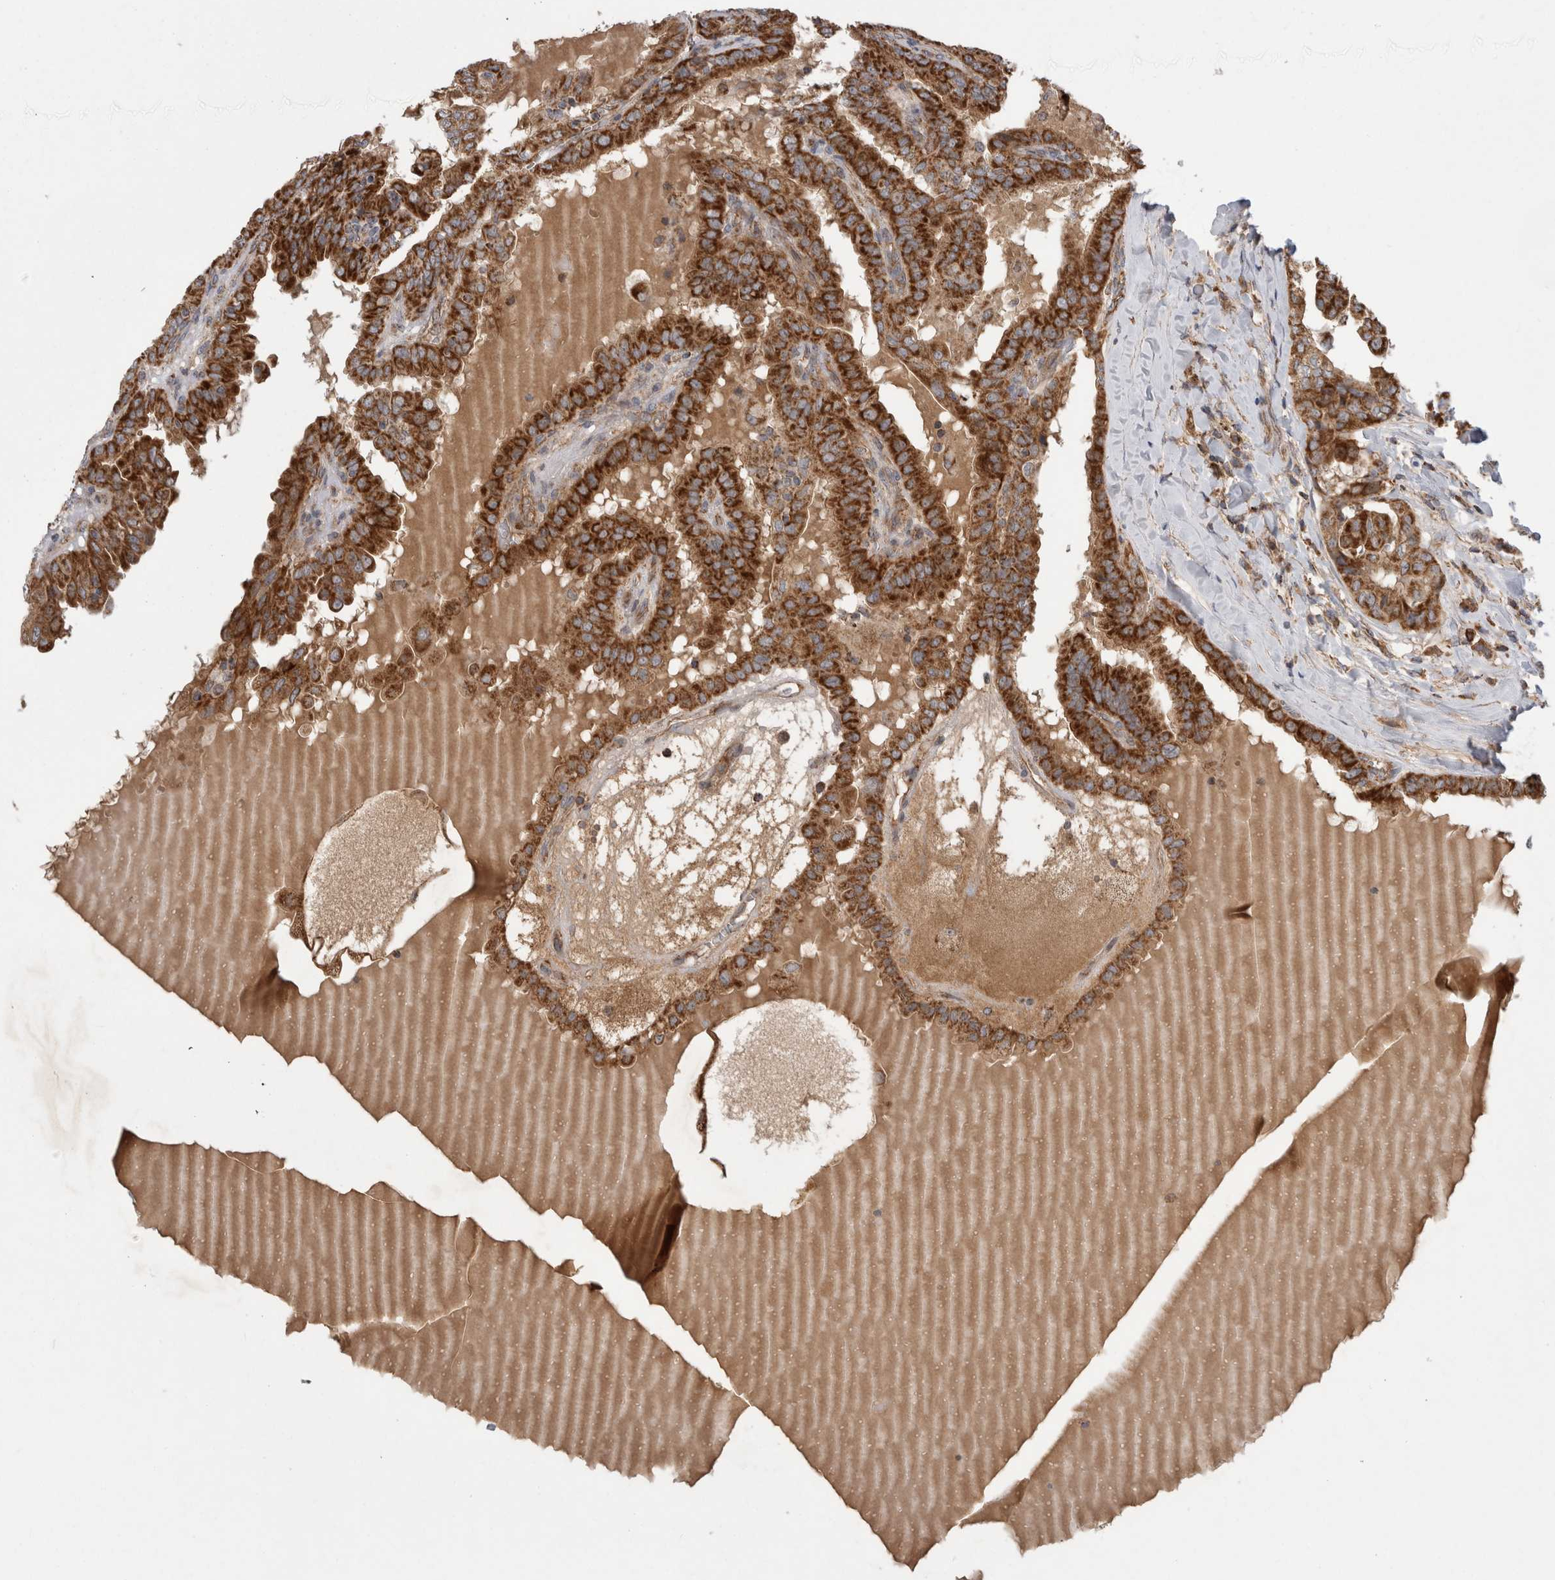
{"staining": {"intensity": "strong", "quantity": ">75%", "location": "cytoplasmic/membranous"}, "tissue": "thyroid cancer", "cell_type": "Tumor cells", "image_type": "cancer", "snomed": [{"axis": "morphology", "description": "Papillary adenocarcinoma, NOS"}, {"axis": "topography", "description": "Thyroid gland"}], "caption": "IHC of thyroid papillary adenocarcinoma demonstrates high levels of strong cytoplasmic/membranous staining in approximately >75% of tumor cells.", "gene": "DARS2", "patient": {"sex": "male", "age": 33}}